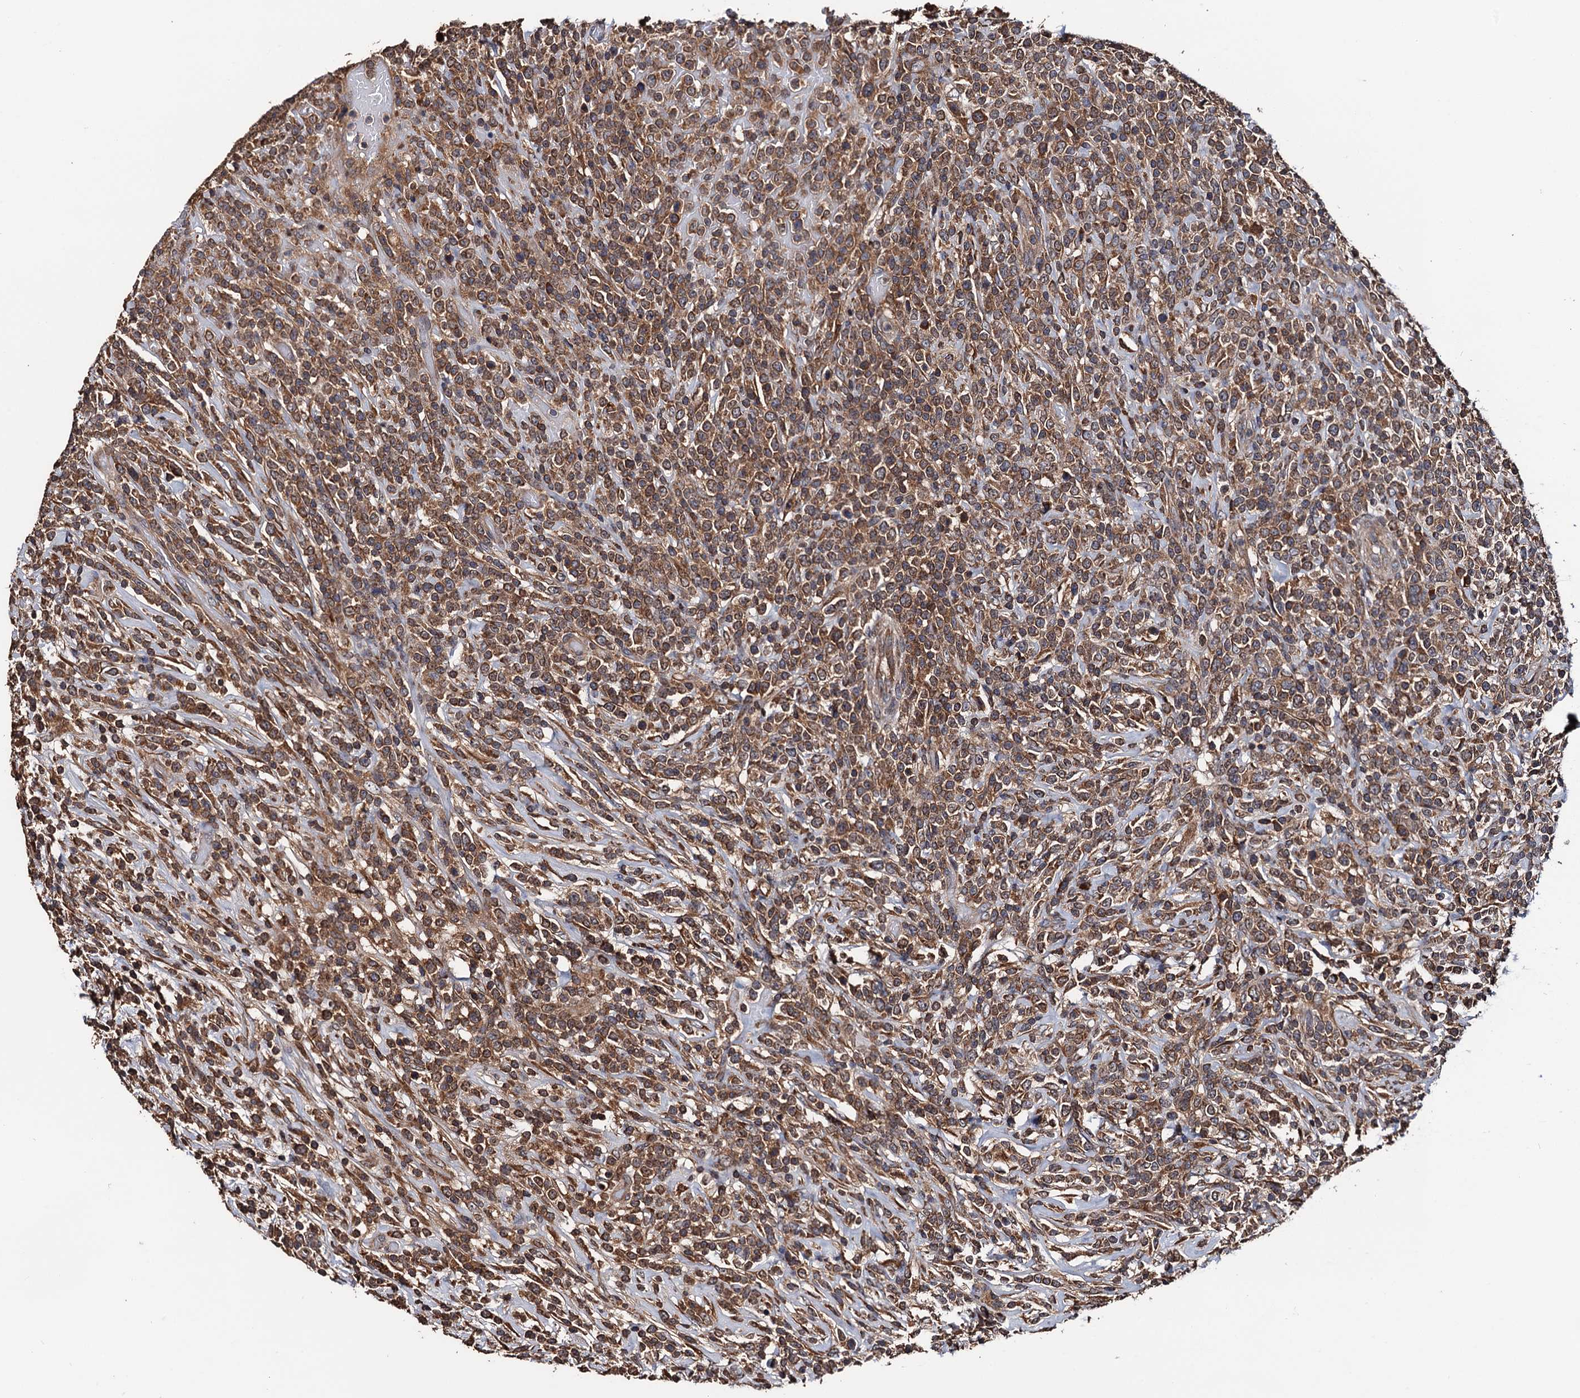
{"staining": {"intensity": "moderate", "quantity": ">75%", "location": "cytoplasmic/membranous"}, "tissue": "lymphoma", "cell_type": "Tumor cells", "image_type": "cancer", "snomed": [{"axis": "morphology", "description": "Malignant lymphoma, non-Hodgkin's type, High grade"}, {"axis": "topography", "description": "Colon"}], "caption": "Malignant lymphoma, non-Hodgkin's type (high-grade) tissue shows moderate cytoplasmic/membranous staining in approximately >75% of tumor cells", "gene": "RGS11", "patient": {"sex": "female", "age": 53}}